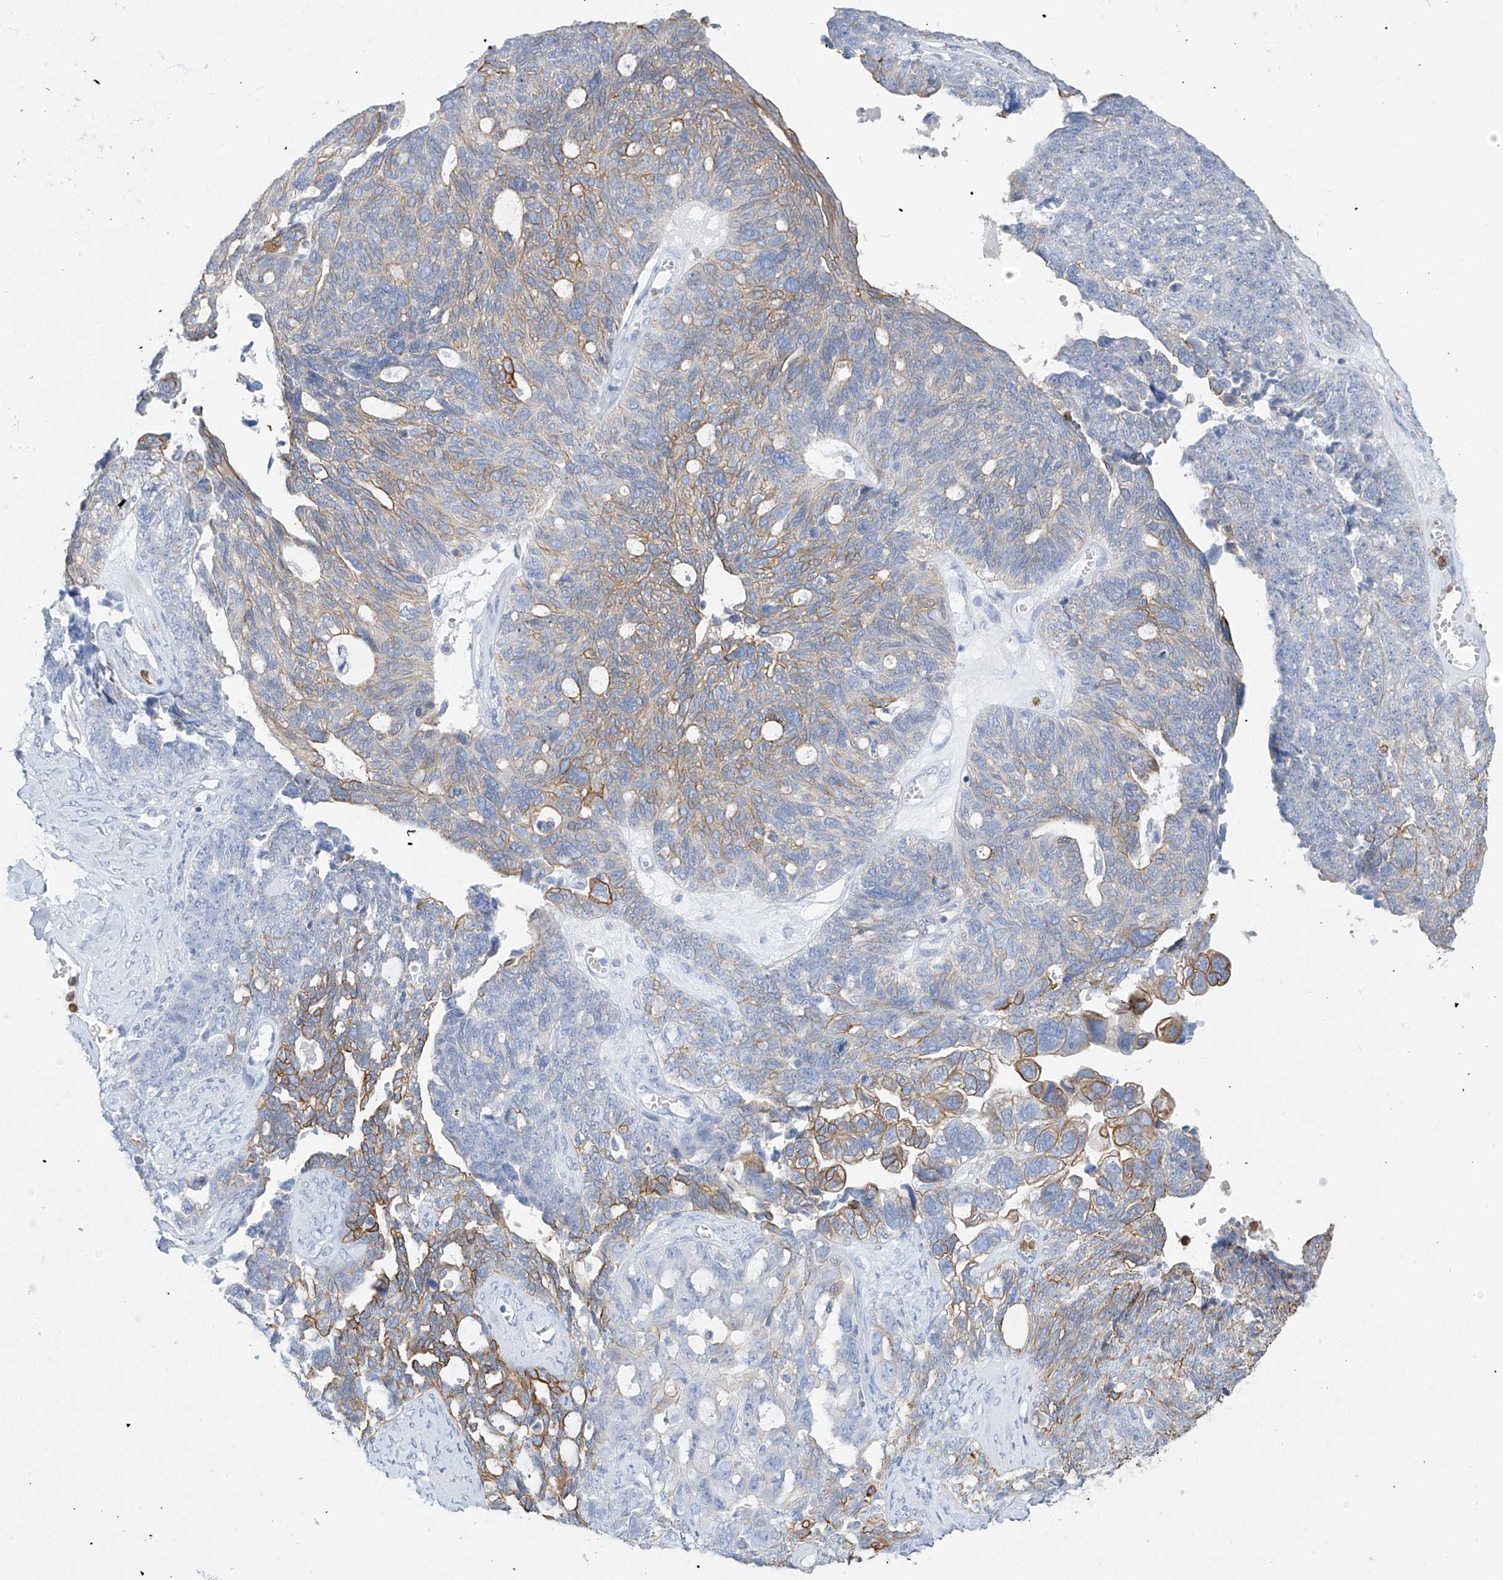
{"staining": {"intensity": "moderate", "quantity": "25%-75%", "location": "cytoplasmic/membranous"}, "tissue": "ovarian cancer", "cell_type": "Tumor cells", "image_type": "cancer", "snomed": [{"axis": "morphology", "description": "Cystadenocarcinoma, serous, NOS"}, {"axis": "topography", "description": "Ovary"}], "caption": "High-power microscopy captured an IHC image of ovarian cancer, revealing moderate cytoplasmic/membranous positivity in about 25%-75% of tumor cells. (DAB (3,3'-diaminobenzidine) IHC with brightfield microscopy, high magnification).", "gene": "PAFAH1B3", "patient": {"sex": "female", "age": 79}}